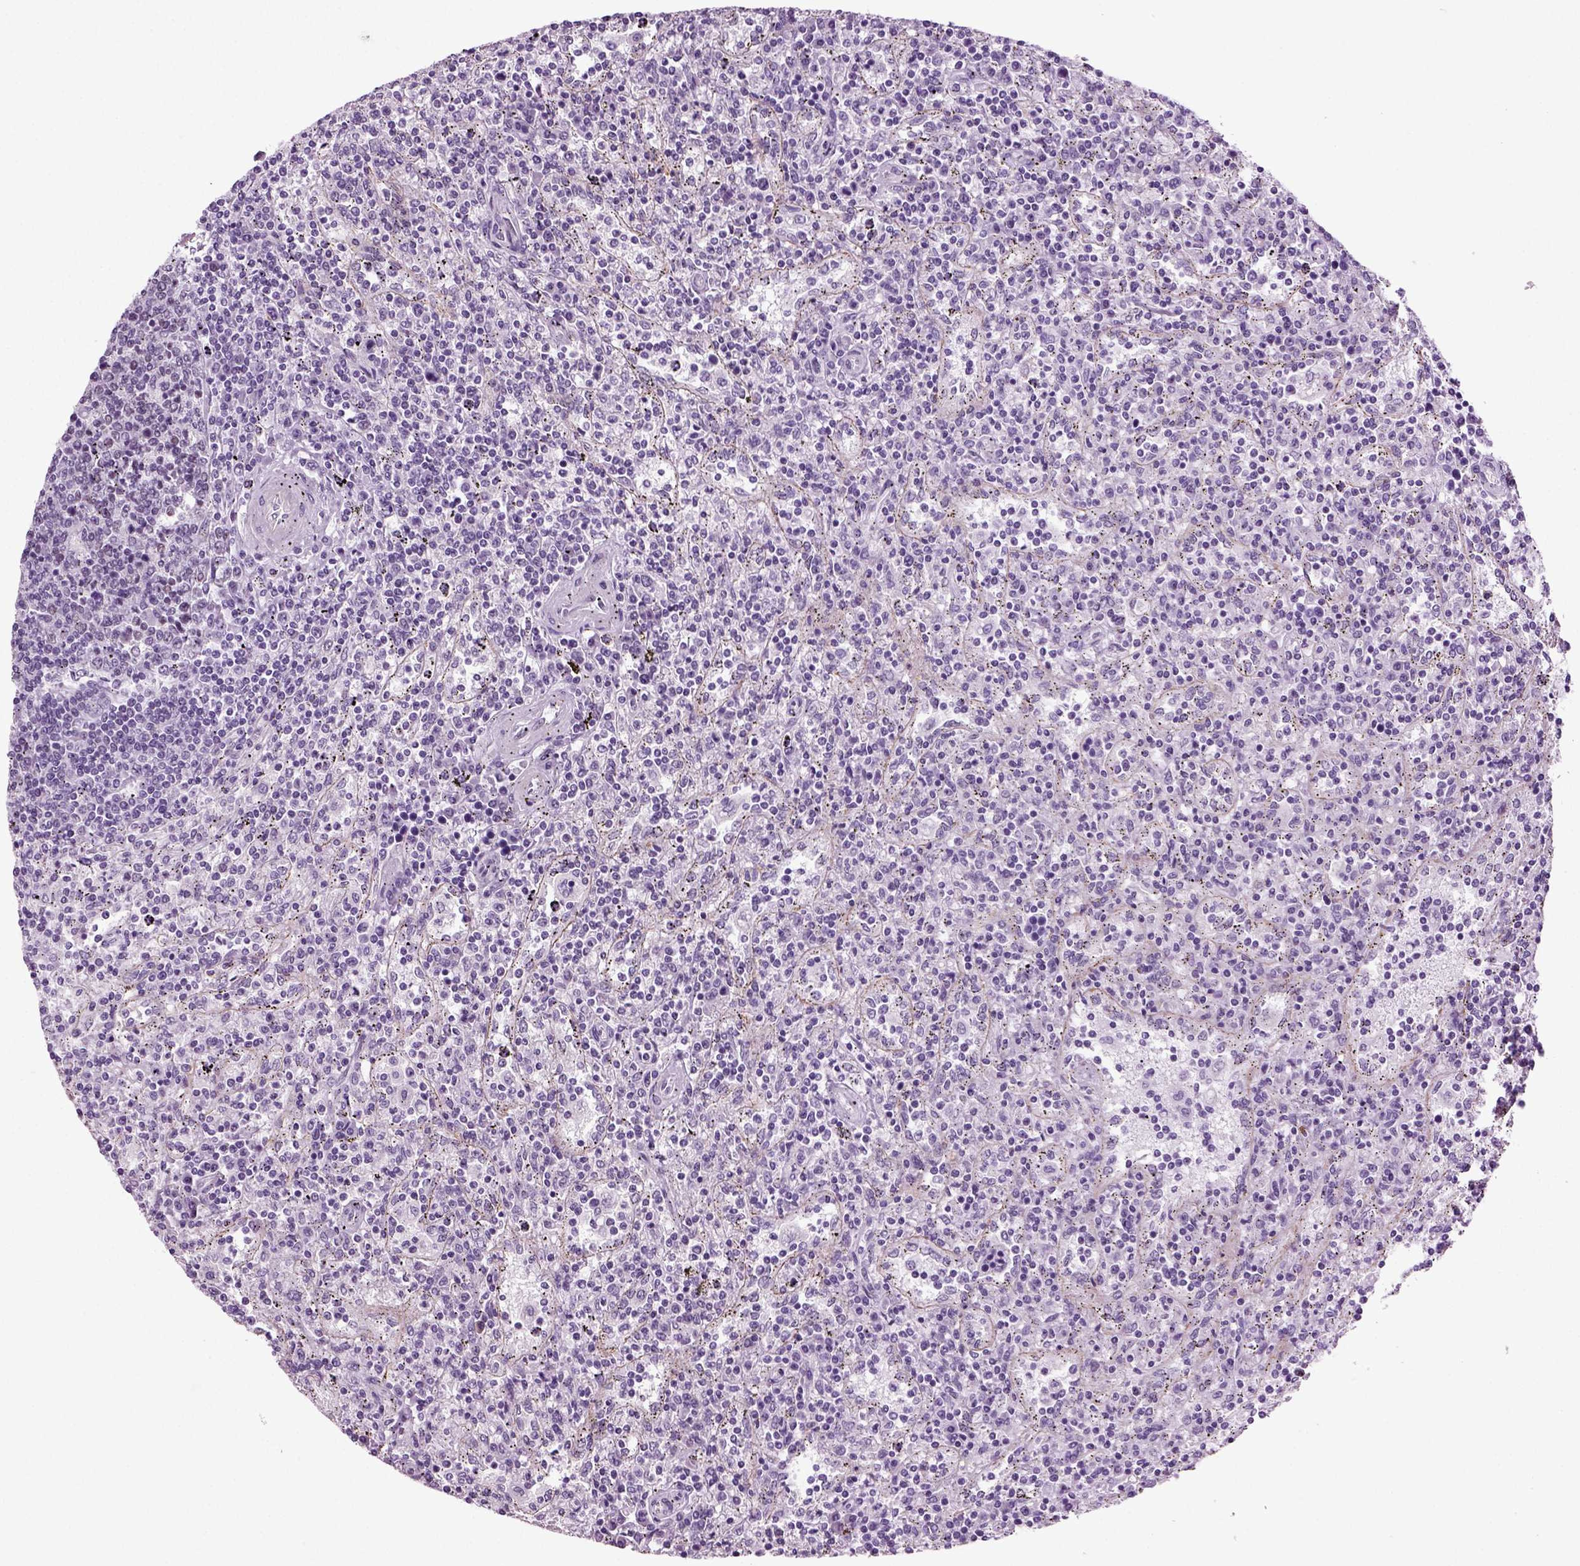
{"staining": {"intensity": "negative", "quantity": "none", "location": "none"}, "tissue": "lymphoma", "cell_type": "Tumor cells", "image_type": "cancer", "snomed": [{"axis": "morphology", "description": "Malignant lymphoma, non-Hodgkin's type, Low grade"}, {"axis": "topography", "description": "Lymph node"}], "caption": "Lymphoma stained for a protein using IHC reveals no expression tumor cells.", "gene": "RFX3", "patient": {"sex": "male", "age": 52}}